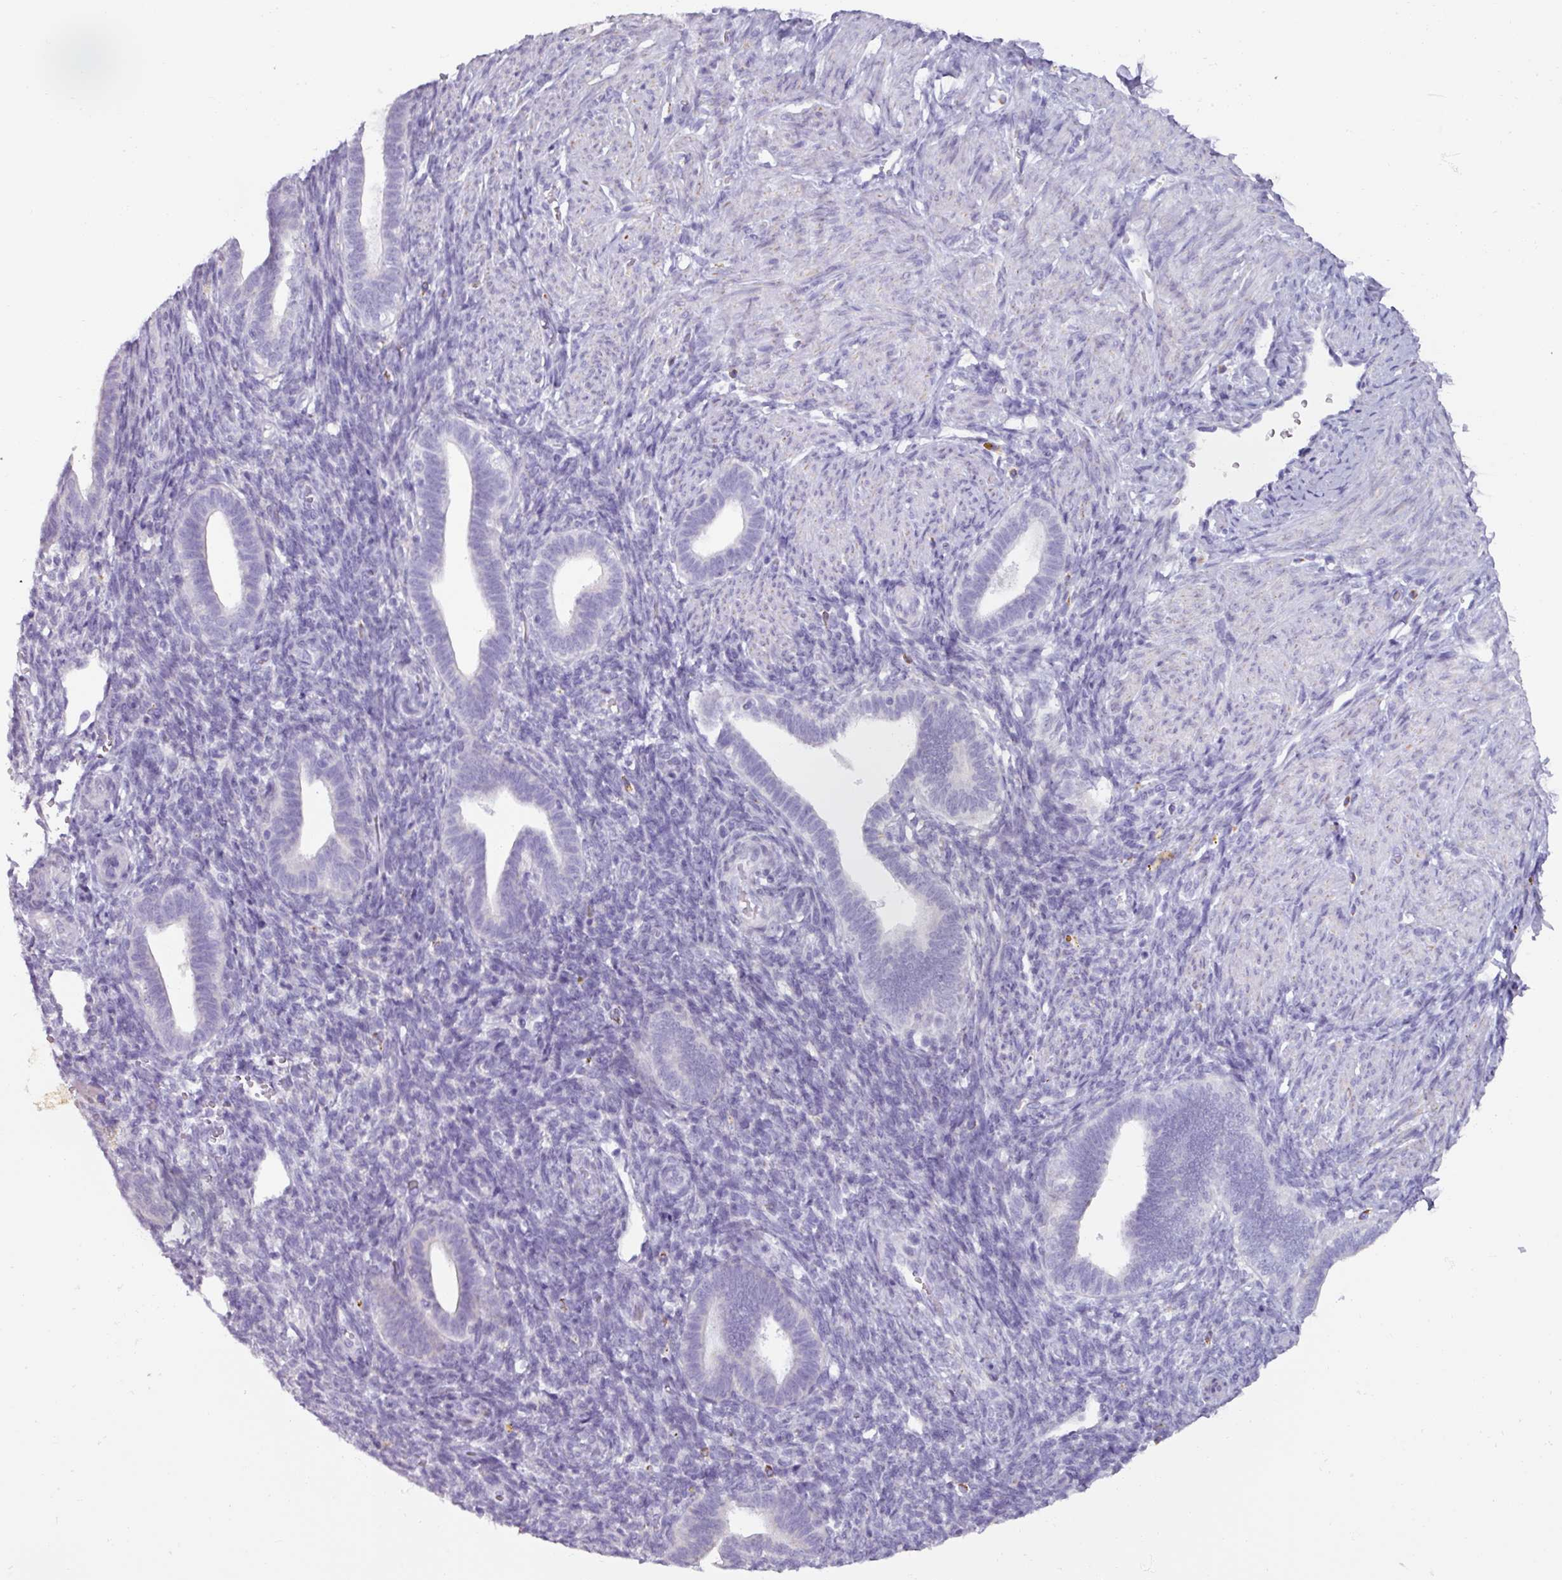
{"staining": {"intensity": "negative", "quantity": "none", "location": "none"}, "tissue": "endometrium", "cell_type": "Cells in endometrial stroma", "image_type": "normal", "snomed": [{"axis": "morphology", "description": "Normal tissue, NOS"}, {"axis": "topography", "description": "Endometrium"}], "caption": "High magnification brightfield microscopy of unremarkable endometrium stained with DAB (brown) and counterstained with hematoxylin (blue): cells in endometrial stroma show no significant staining. Brightfield microscopy of IHC stained with DAB (brown) and hematoxylin (blue), captured at high magnification.", "gene": "SPESP1", "patient": {"sex": "female", "age": 34}}